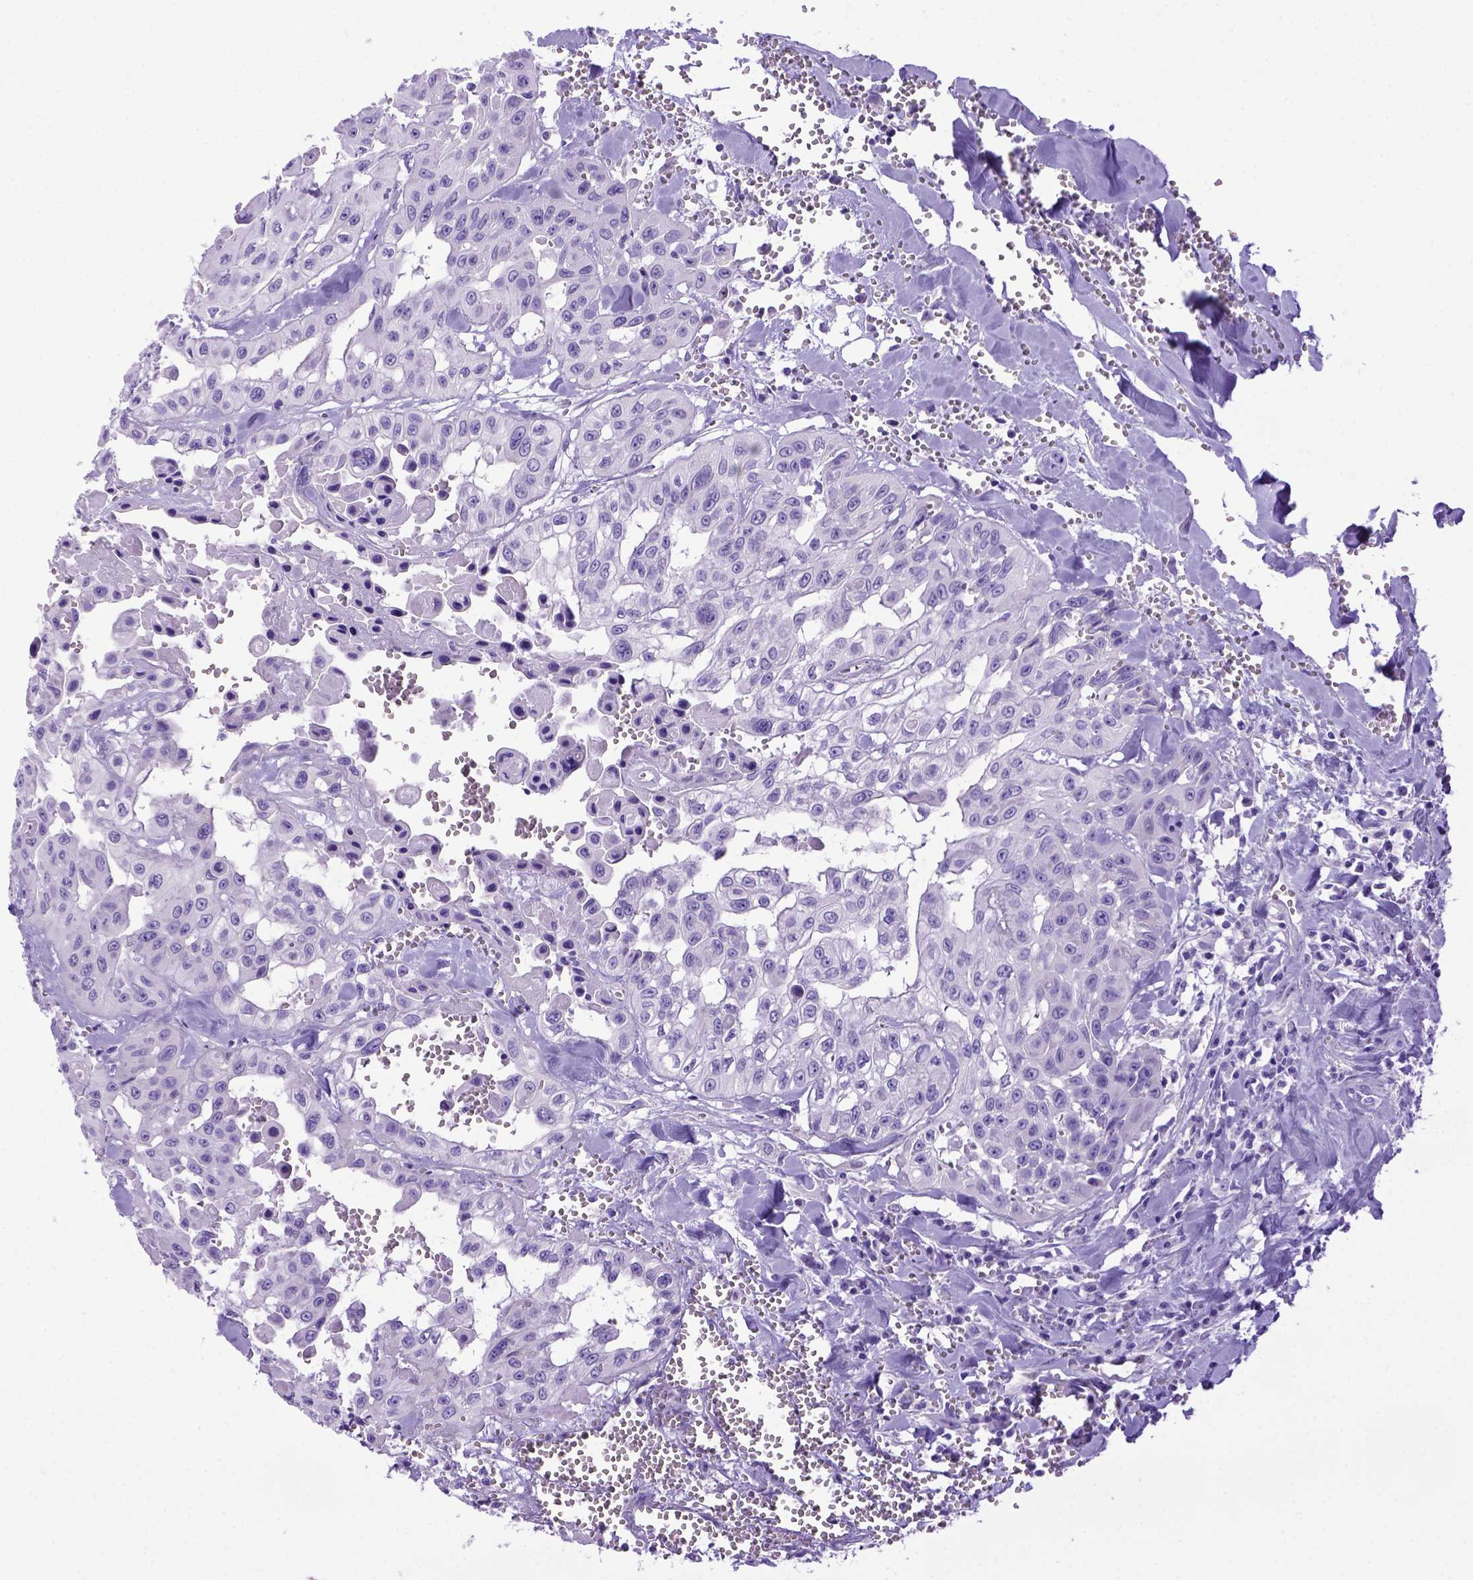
{"staining": {"intensity": "negative", "quantity": "none", "location": "none"}, "tissue": "head and neck cancer", "cell_type": "Tumor cells", "image_type": "cancer", "snomed": [{"axis": "morphology", "description": "Adenocarcinoma, NOS"}, {"axis": "topography", "description": "Head-Neck"}], "caption": "Immunohistochemistry (IHC) of human head and neck adenocarcinoma shows no expression in tumor cells. (DAB (3,3'-diaminobenzidine) immunohistochemistry with hematoxylin counter stain).", "gene": "MEOX2", "patient": {"sex": "male", "age": 73}}